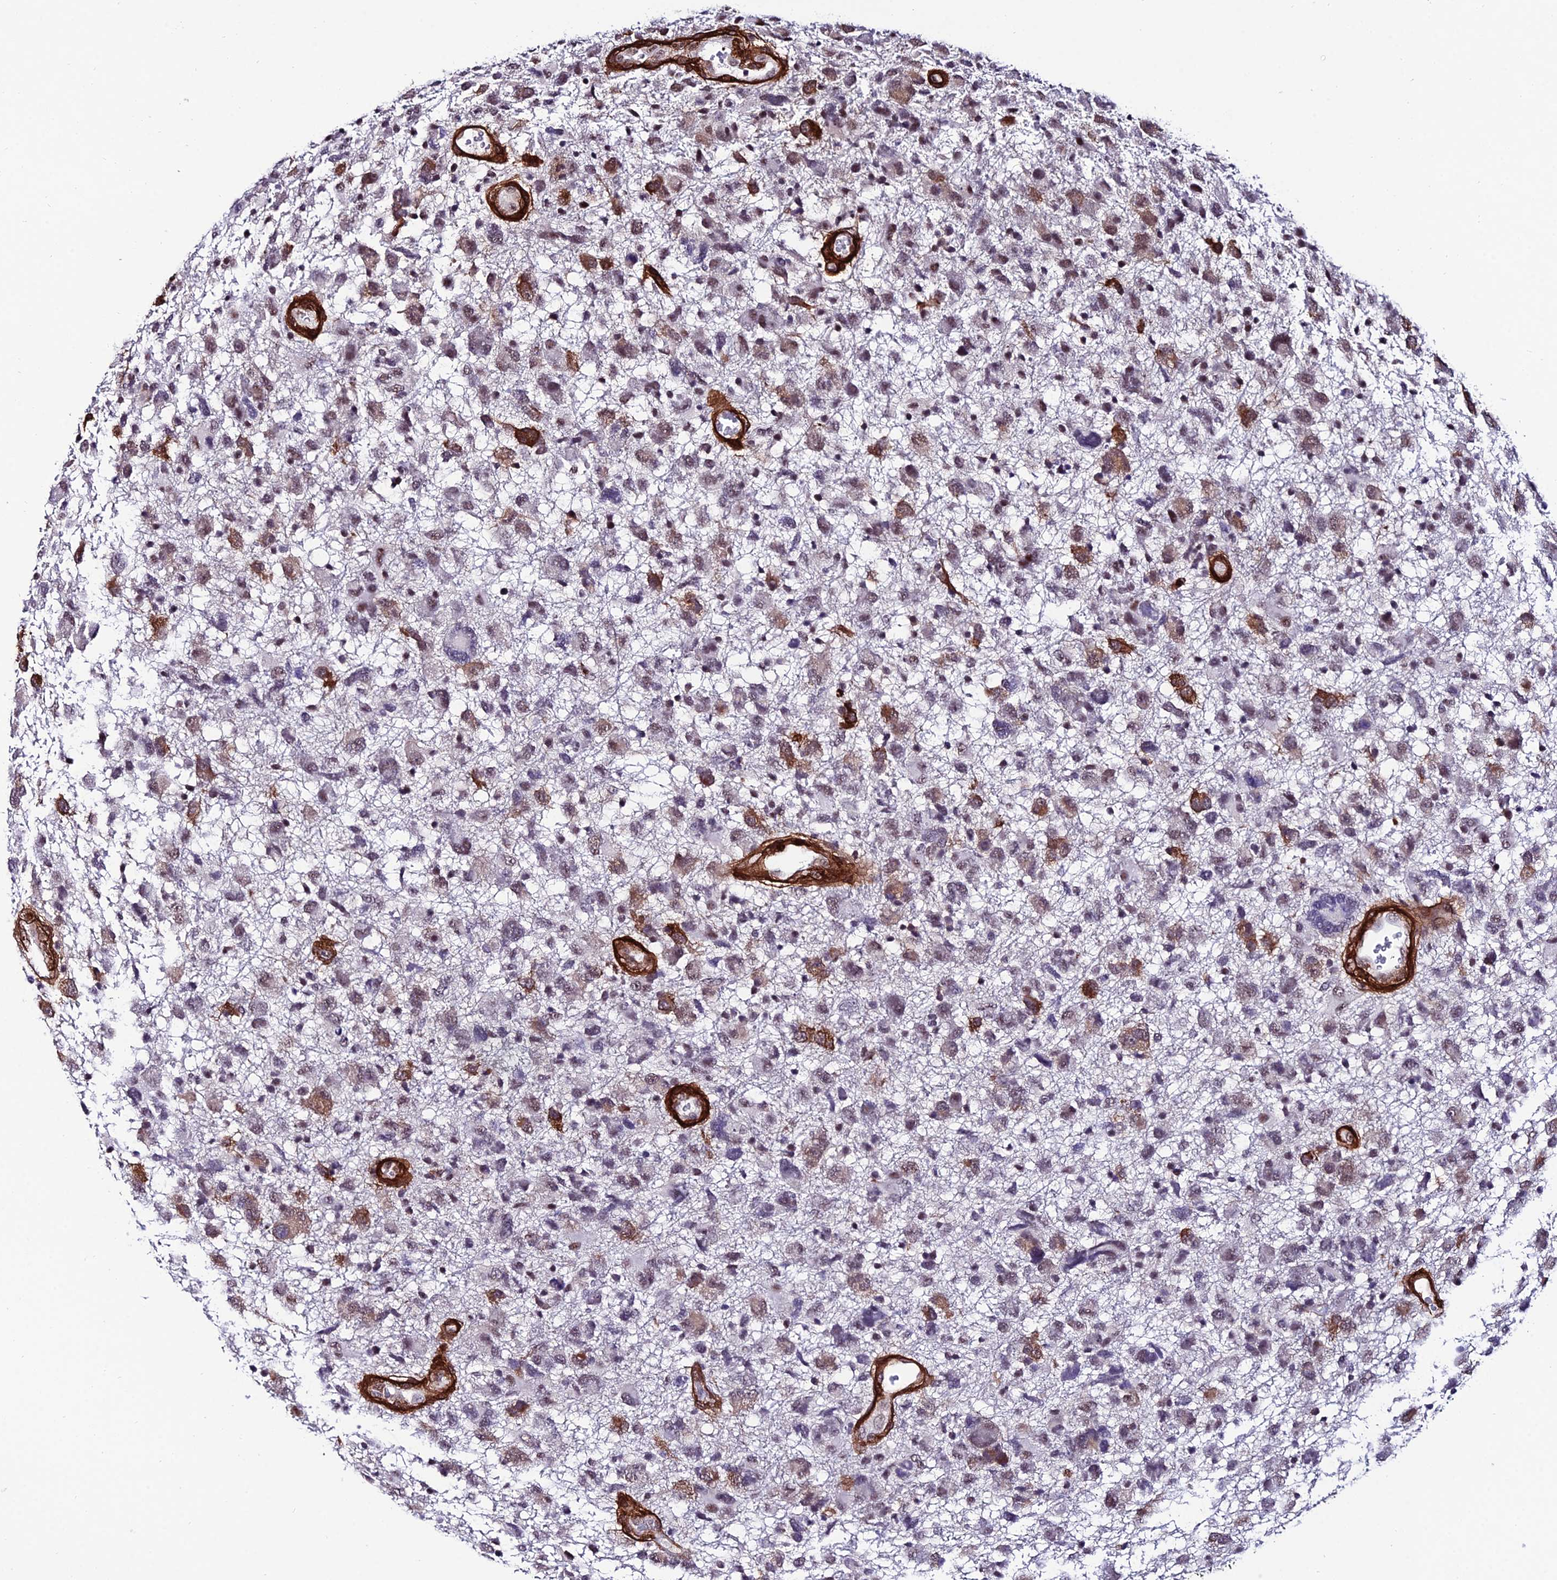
{"staining": {"intensity": "moderate", "quantity": "<25%", "location": "cytoplasmic/membranous"}, "tissue": "glioma", "cell_type": "Tumor cells", "image_type": "cancer", "snomed": [{"axis": "morphology", "description": "Glioma, malignant, High grade"}, {"axis": "topography", "description": "Brain"}], "caption": "DAB immunohistochemical staining of human malignant high-grade glioma exhibits moderate cytoplasmic/membranous protein staining in about <25% of tumor cells.", "gene": "SYT15", "patient": {"sex": "male", "age": 61}}